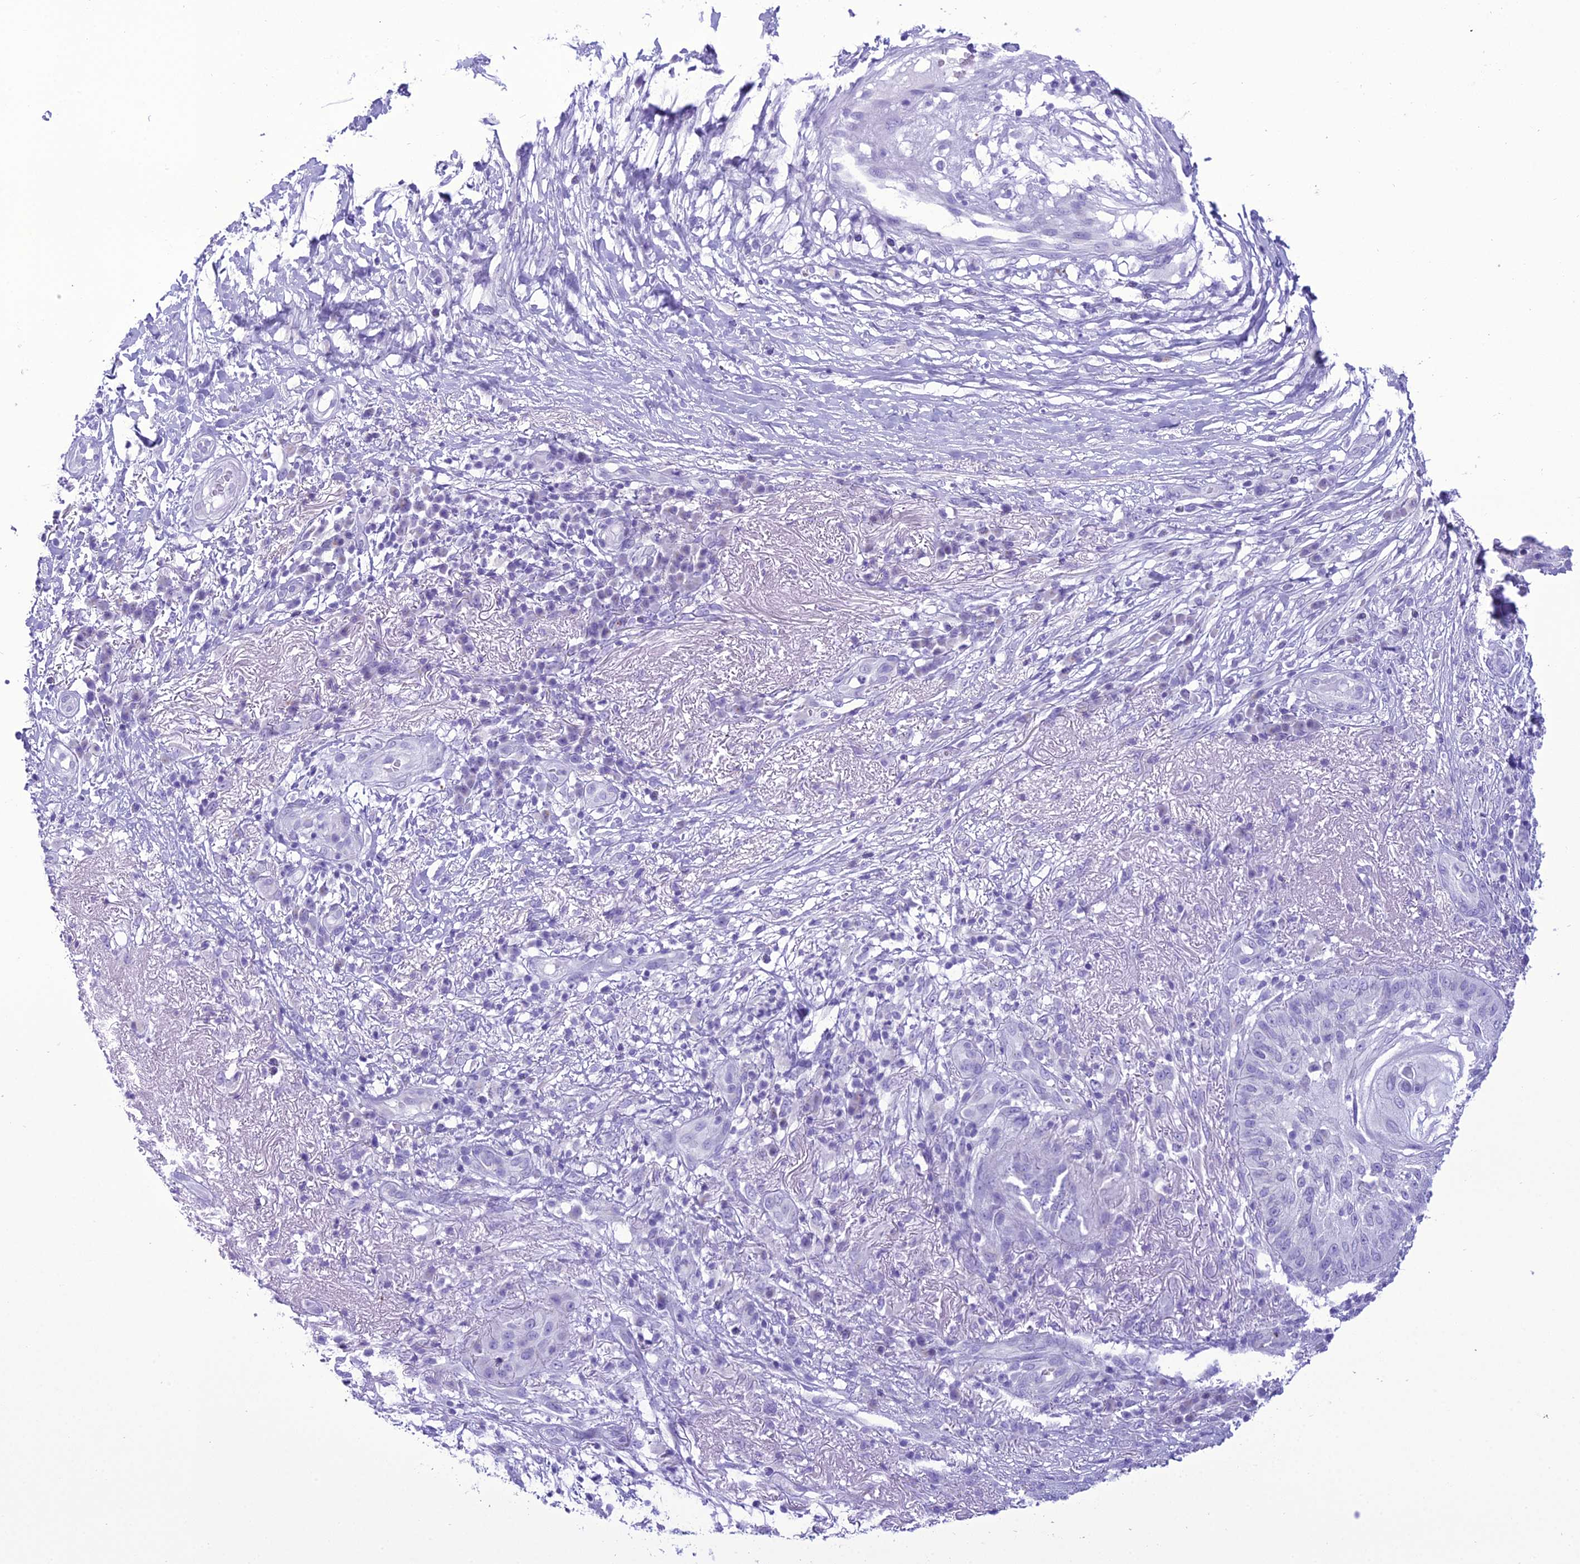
{"staining": {"intensity": "negative", "quantity": "none", "location": "none"}, "tissue": "skin cancer", "cell_type": "Tumor cells", "image_type": "cancer", "snomed": [{"axis": "morphology", "description": "Squamous cell carcinoma, NOS"}, {"axis": "topography", "description": "Skin"}], "caption": "Tumor cells are negative for brown protein staining in skin cancer (squamous cell carcinoma).", "gene": "B9D2", "patient": {"sex": "male", "age": 70}}